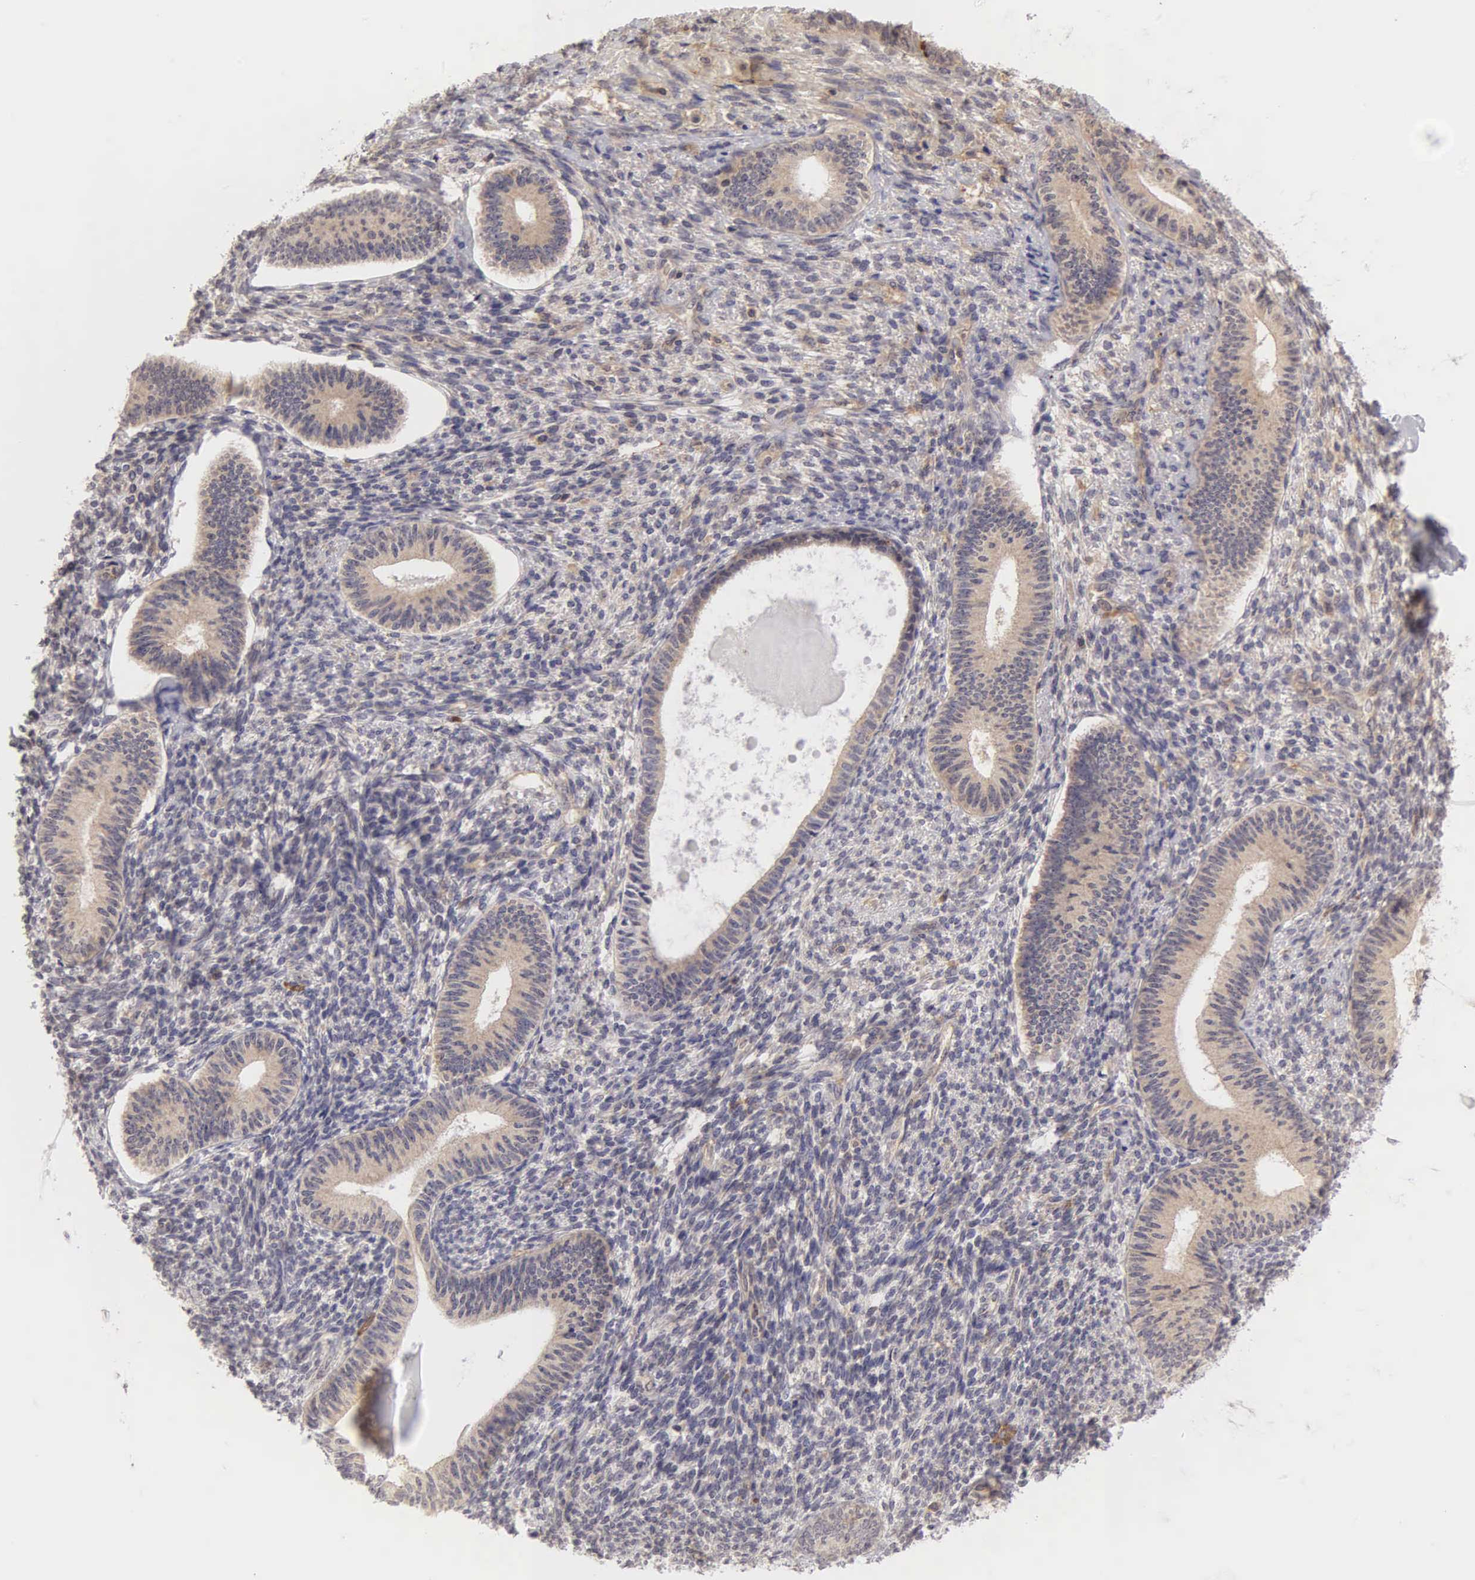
{"staining": {"intensity": "weak", "quantity": "25%-75%", "location": "cytoplasmic/membranous"}, "tissue": "endometrium", "cell_type": "Cells in endometrial stroma", "image_type": "normal", "snomed": [{"axis": "morphology", "description": "Normal tissue, NOS"}, {"axis": "topography", "description": "Endometrium"}], "caption": "DAB (3,3'-diaminobenzidine) immunohistochemical staining of benign endometrium displays weak cytoplasmic/membranous protein expression in about 25%-75% of cells in endometrial stroma.", "gene": "CD1A", "patient": {"sex": "female", "age": 82}}